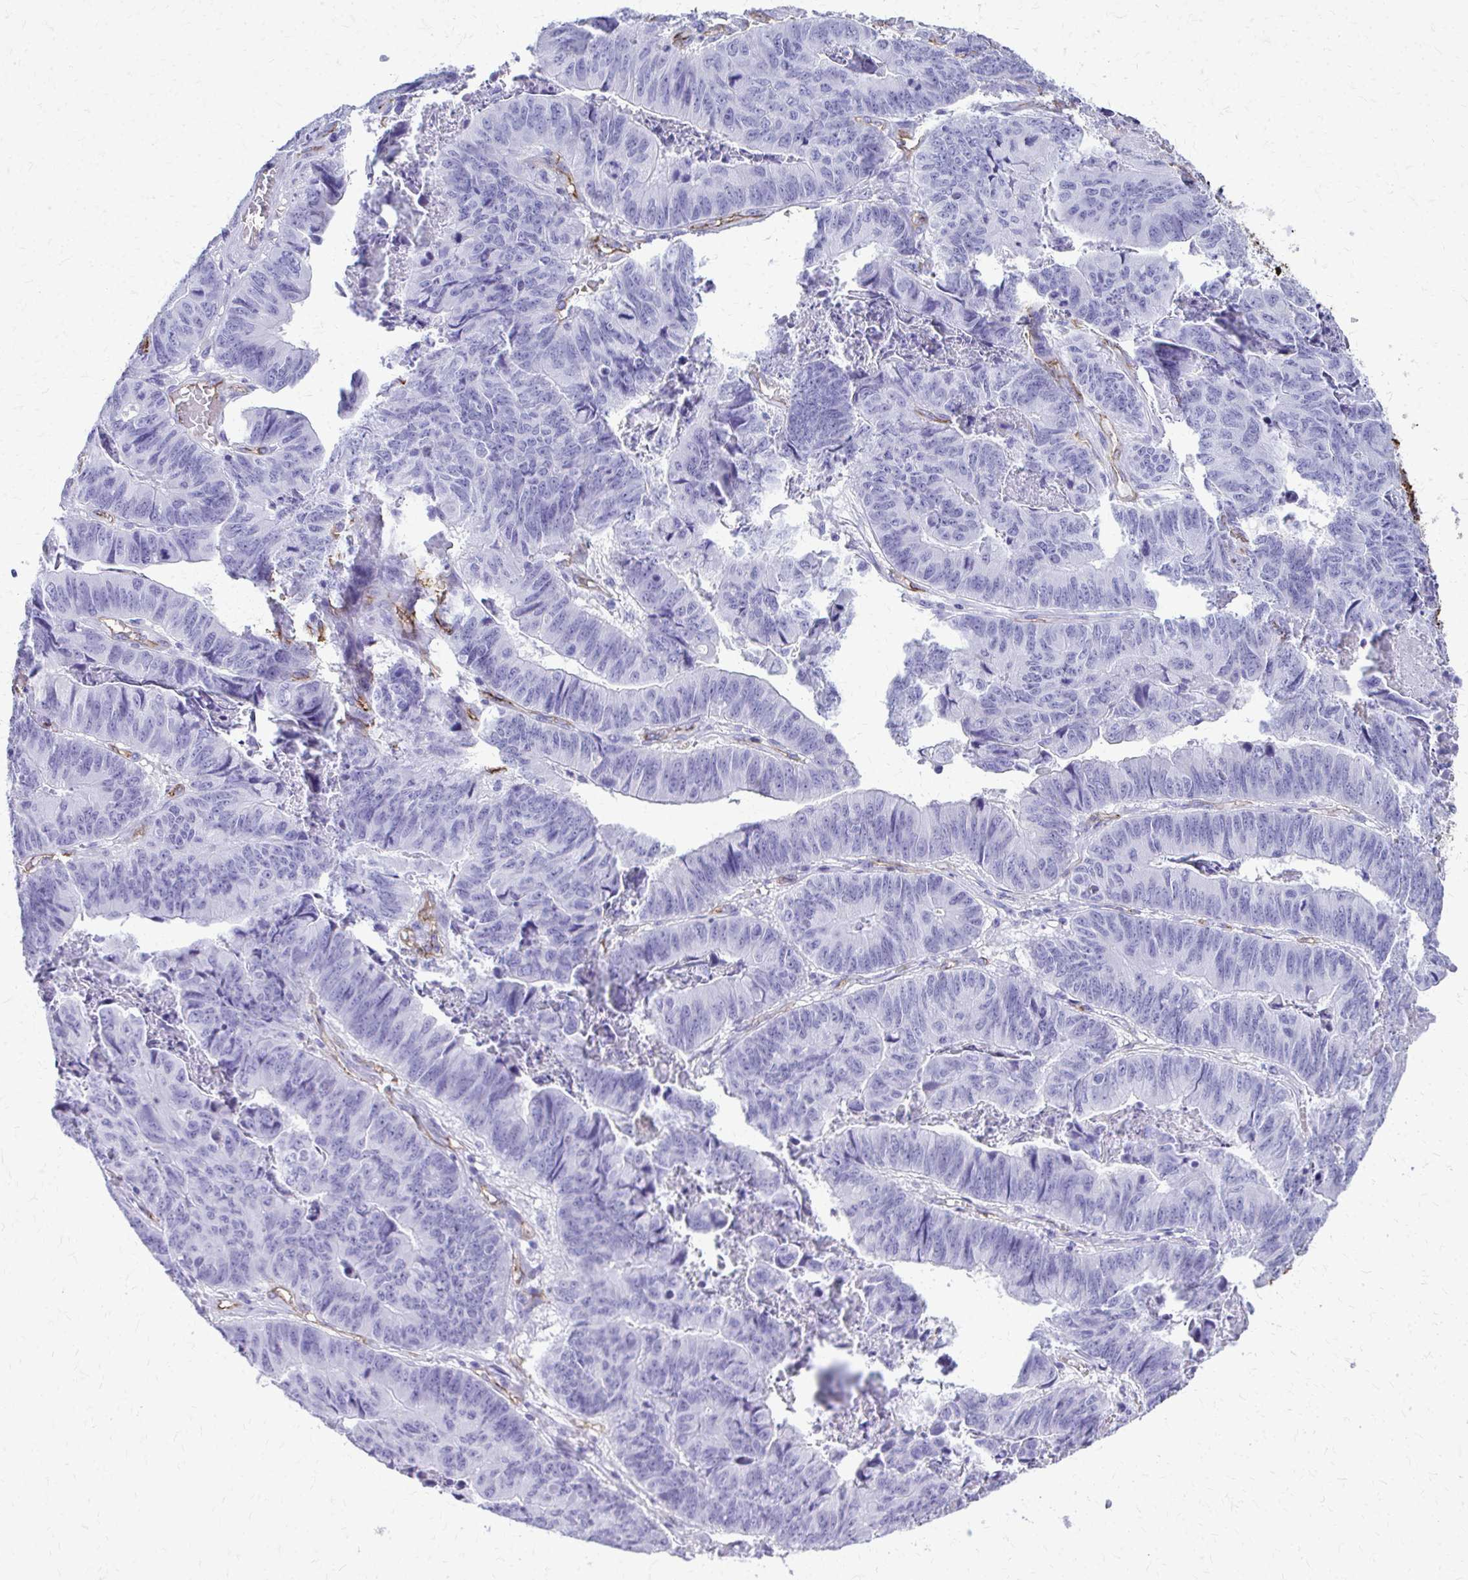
{"staining": {"intensity": "negative", "quantity": "none", "location": "none"}, "tissue": "stomach cancer", "cell_type": "Tumor cells", "image_type": "cancer", "snomed": [{"axis": "morphology", "description": "Adenocarcinoma, NOS"}, {"axis": "topography", "description": "Stomach, lower"}], "caption": "The histopathology image shows no significant staining in tumor cells of adenocarcinoma (stomach).", "gene": "TPSG1", "patient": {"sex": "male", "age": 77}}